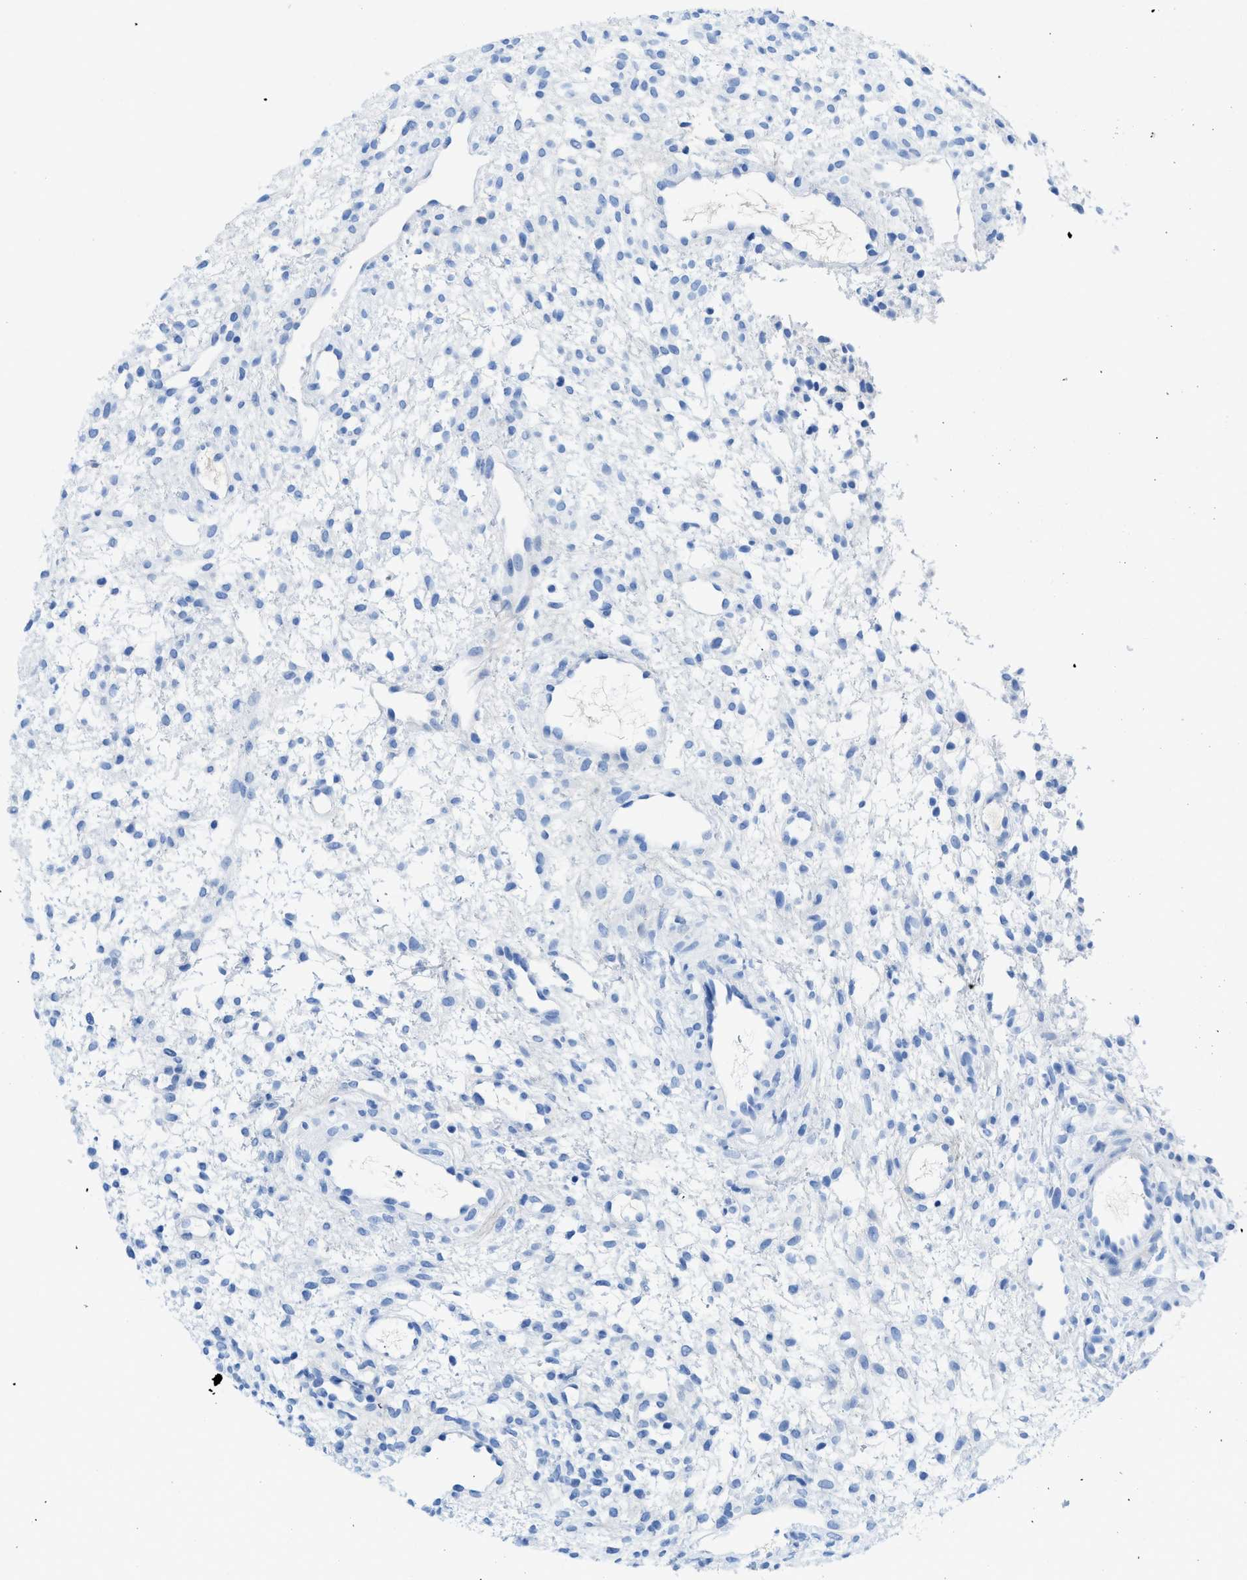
{"staining": {"intensity": "negative", "quantity": "none", "location": "none"}, "tissue": "ovary", "cell_type": "Follicle cells", "image_type": "normal", "snomed": [{"axis": "morphology", "description": "Normal tissue, NOS"}, {"axis": "morphology", "description": "Cyst, NOS"}, {"axis": "topography", "description": "Ovary"}], "caption": "This micrograph is of normal ovary stained with IHC to label a protein in brown with the nuclei are counter-stained blue. There is no positivity in follicle cells. Brightfield microscopy of IHC stained with DAB (3,3'-diaminobenzidine) (brown) and hematoxylin (blue), captured at high magnification.", "gene": "COL3A1", "patient": {"sex": "female", "age": 18}}